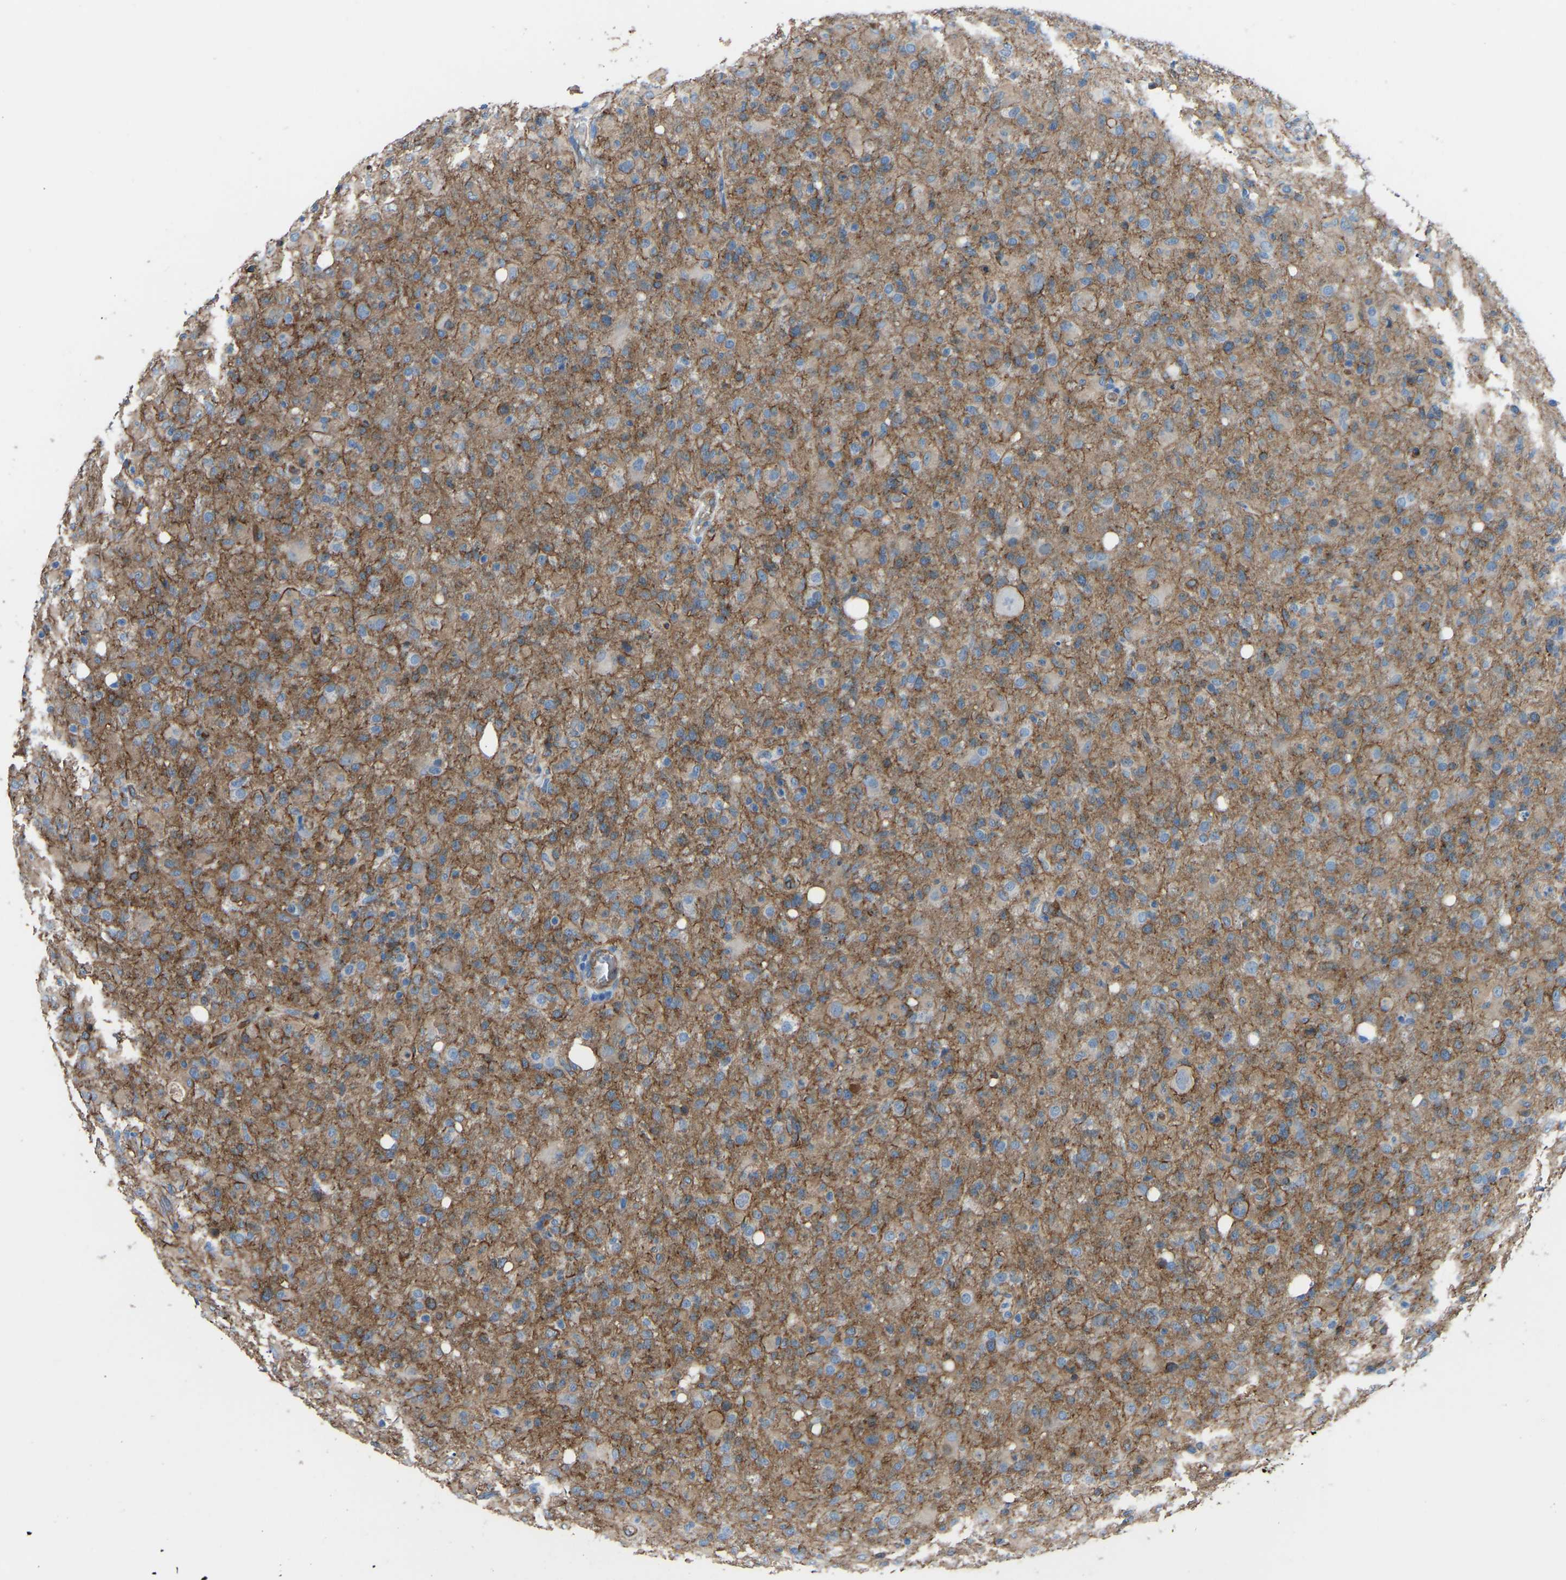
{"staining": {"intensity": "moderate", "quantity": "25%-75%", "location": "cytoplasmic/membranous"}, "tissue": "glioma", "cell_type": "Tumor cells", "image_type": "cancer", "snomed": [{"axis": "morphology", "description": "Glioma, malignant, High grade"}, {"axis": "topography", "description": "Brain"}], "caption": "A brown stain labels moderate cytoplasmic/membranous staining of a protein in human malignant glioma (high-grade) tumor cells.", "gene": "MYH10", "patient": {"sex": "female", "age": 57}}